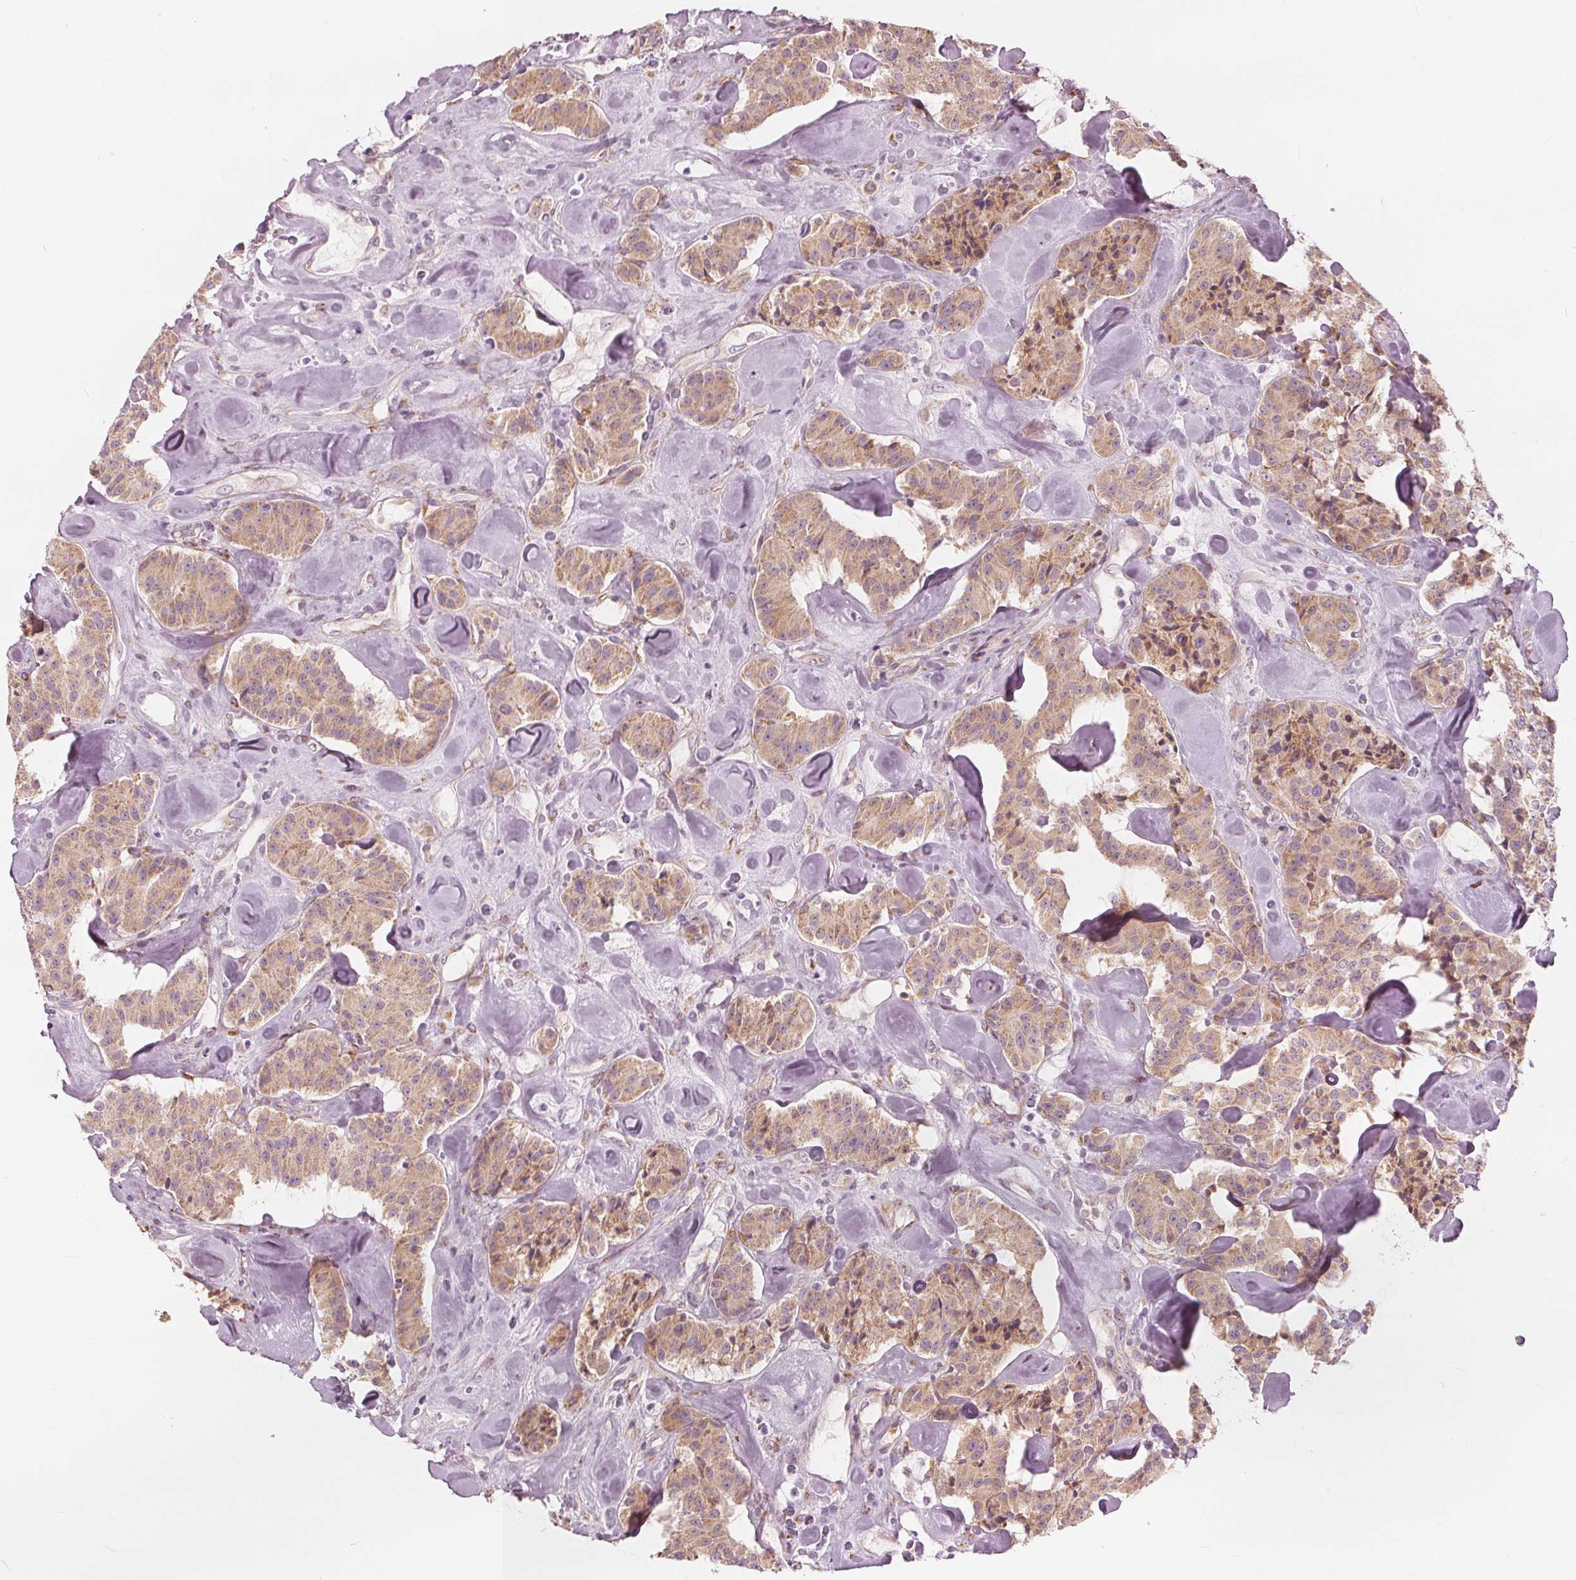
{"staining": {"intensity": "moderate", "quantity": ">75%", "location": "cytoplasmic/membranous"}, "tissue": "carcinoid", "cell_type": "Tumor cells", "image_type": "cancer", "snomed": [{"axis": "morphology", "description": "Carcinoid, malignant, NOS"}, {"axis": "topography", "description": "Pancreas"}], "caption": "The immunohistochemical stain labels moderate cytoplasmic/membranous positivity in tumor cells of malignant carcinoid tissue.", "gene": "BRSK1", "patient": {"sex": "male", "age": 41}}